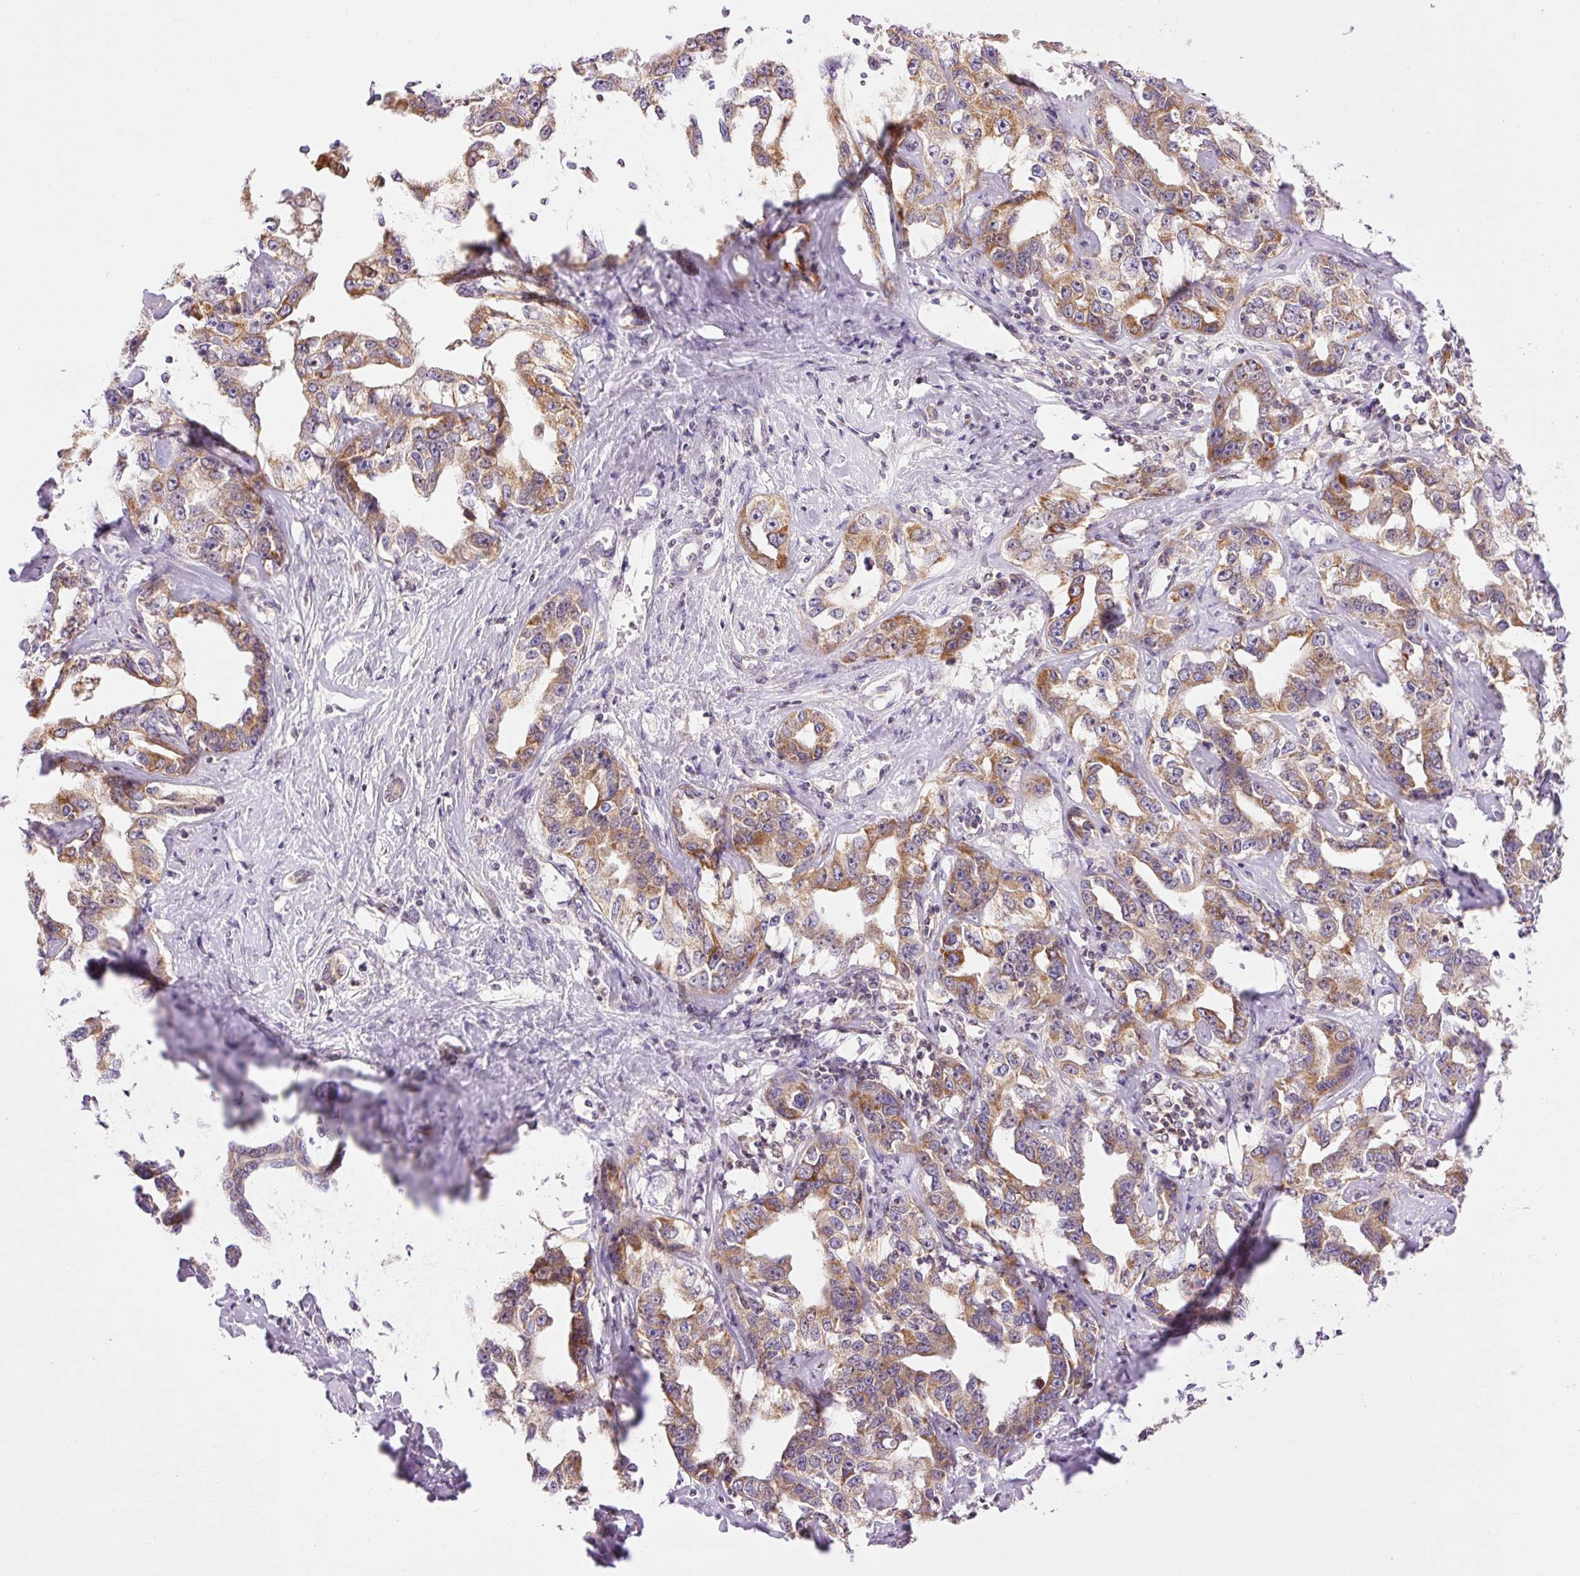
{"staining": {"intensity": "moderate", "quantity": ">75%", "location": "cytoplasmic/membranous"}, "tissue": "liver cancer", "cell_type": "Tumor cells", "image_type": "cancer", "snomed": [{"axis": "morphology", "description": "Cholangiocarcinoma"}, {"axis": "topography", "description": "Liver"}], "caption": "Liver cancer (cholangiocarcinoma) stained with immunohistochemistry (IHC) shows moderate cytoplasmic/membranous staining in about >75% of tumor cells.", "gene": "IMMT", "patient": {"sex": "male", "age": 59}}